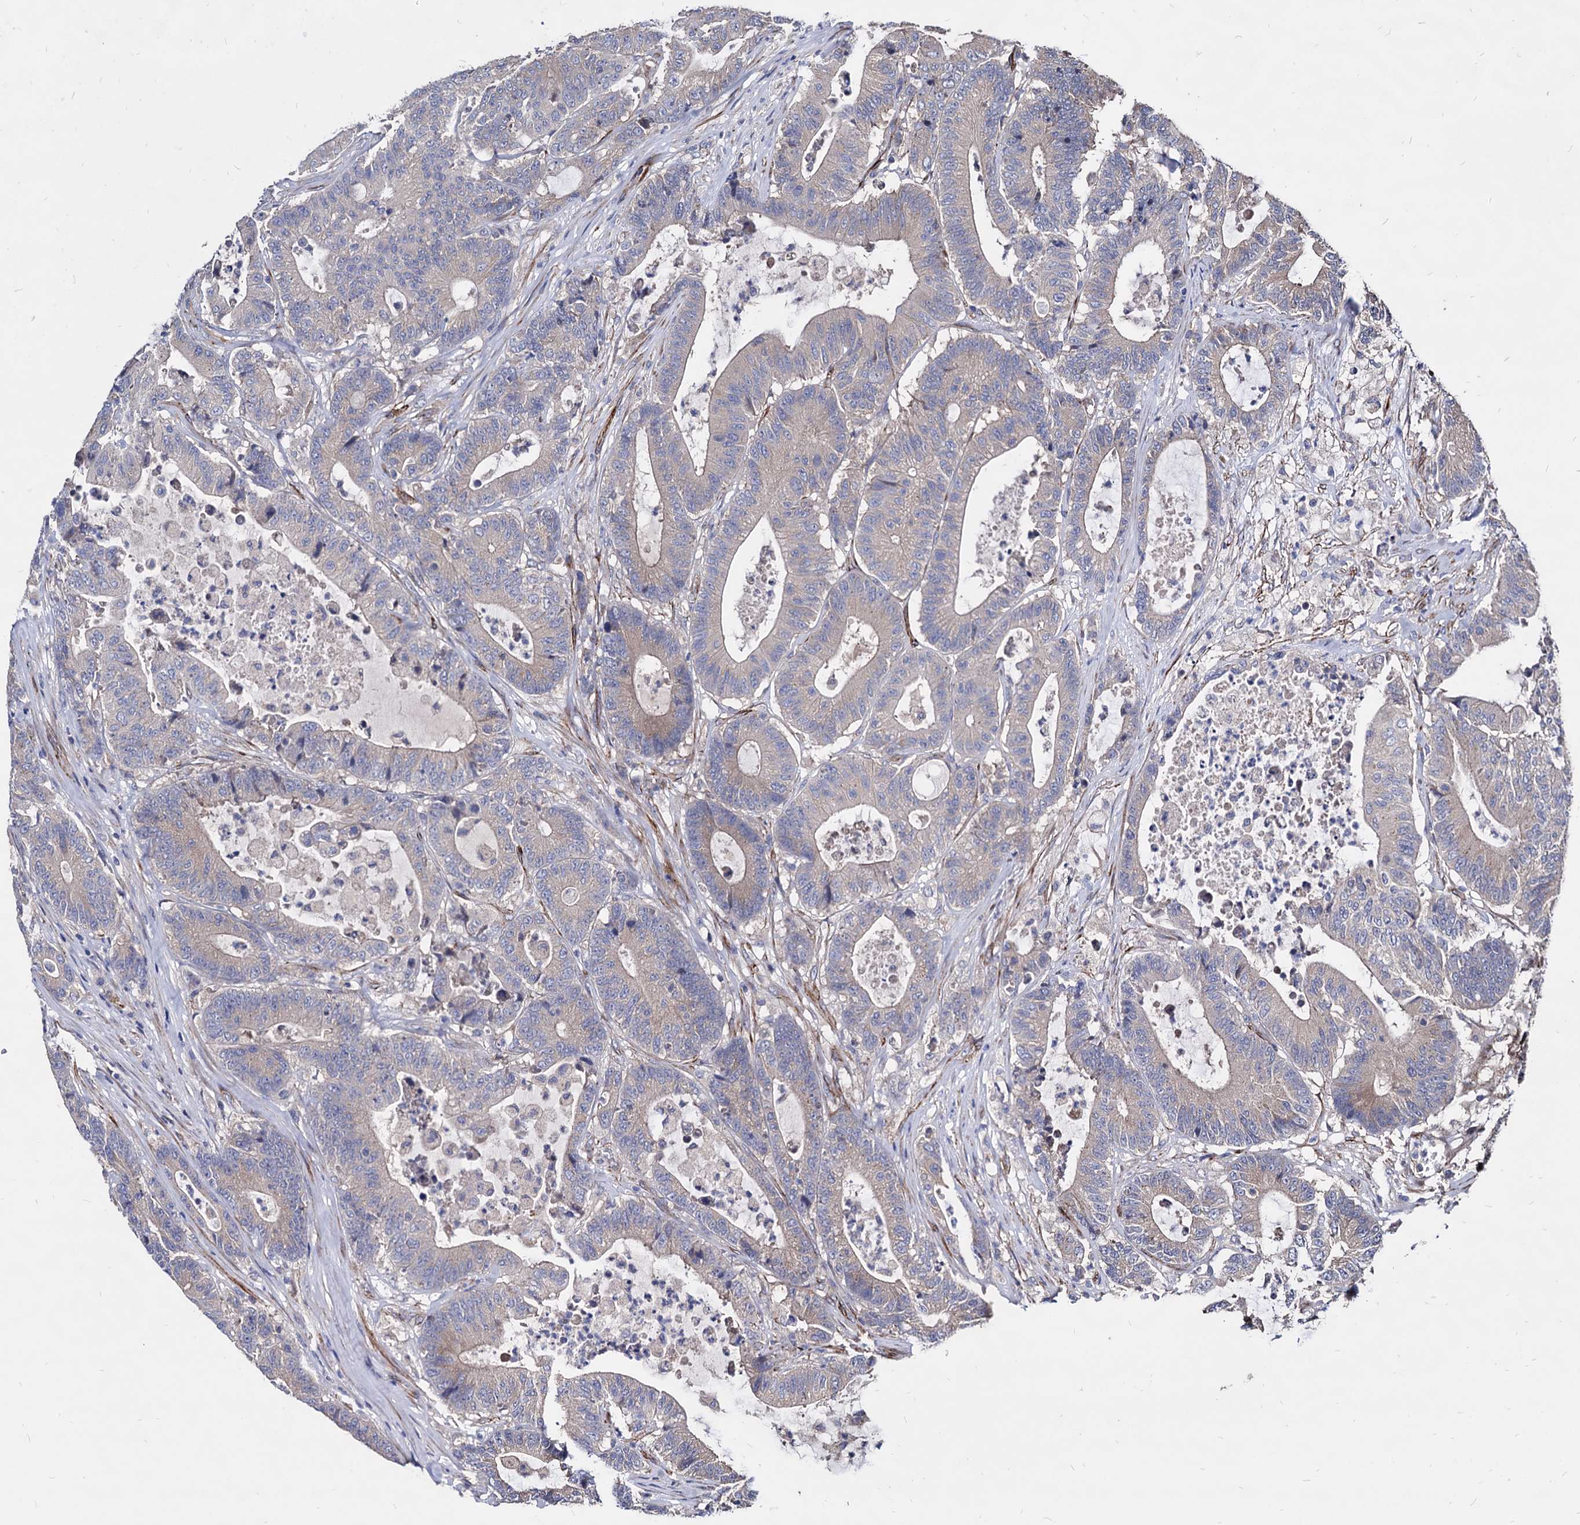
{"staining": {"intensity": "moderate", "quantity": "25%-75%", "location": "cytoplasmic/membranous"}, "tissue": "colorectal cancer", "cell_type": "Tumor cells", "image_type": "cancer", "snomed": [{"axis": "morphology", "description": "Adenocarcinoma, NOS"}, {"axis": "topography", "description": "Colon"}], "caption": "Colorectal cancer (adenocarcinoma) stained with a protein marker exhibits moderate staining in tumor cells.", "gene": "WDR11", "patient": {"sex": "female", "age": 84}}